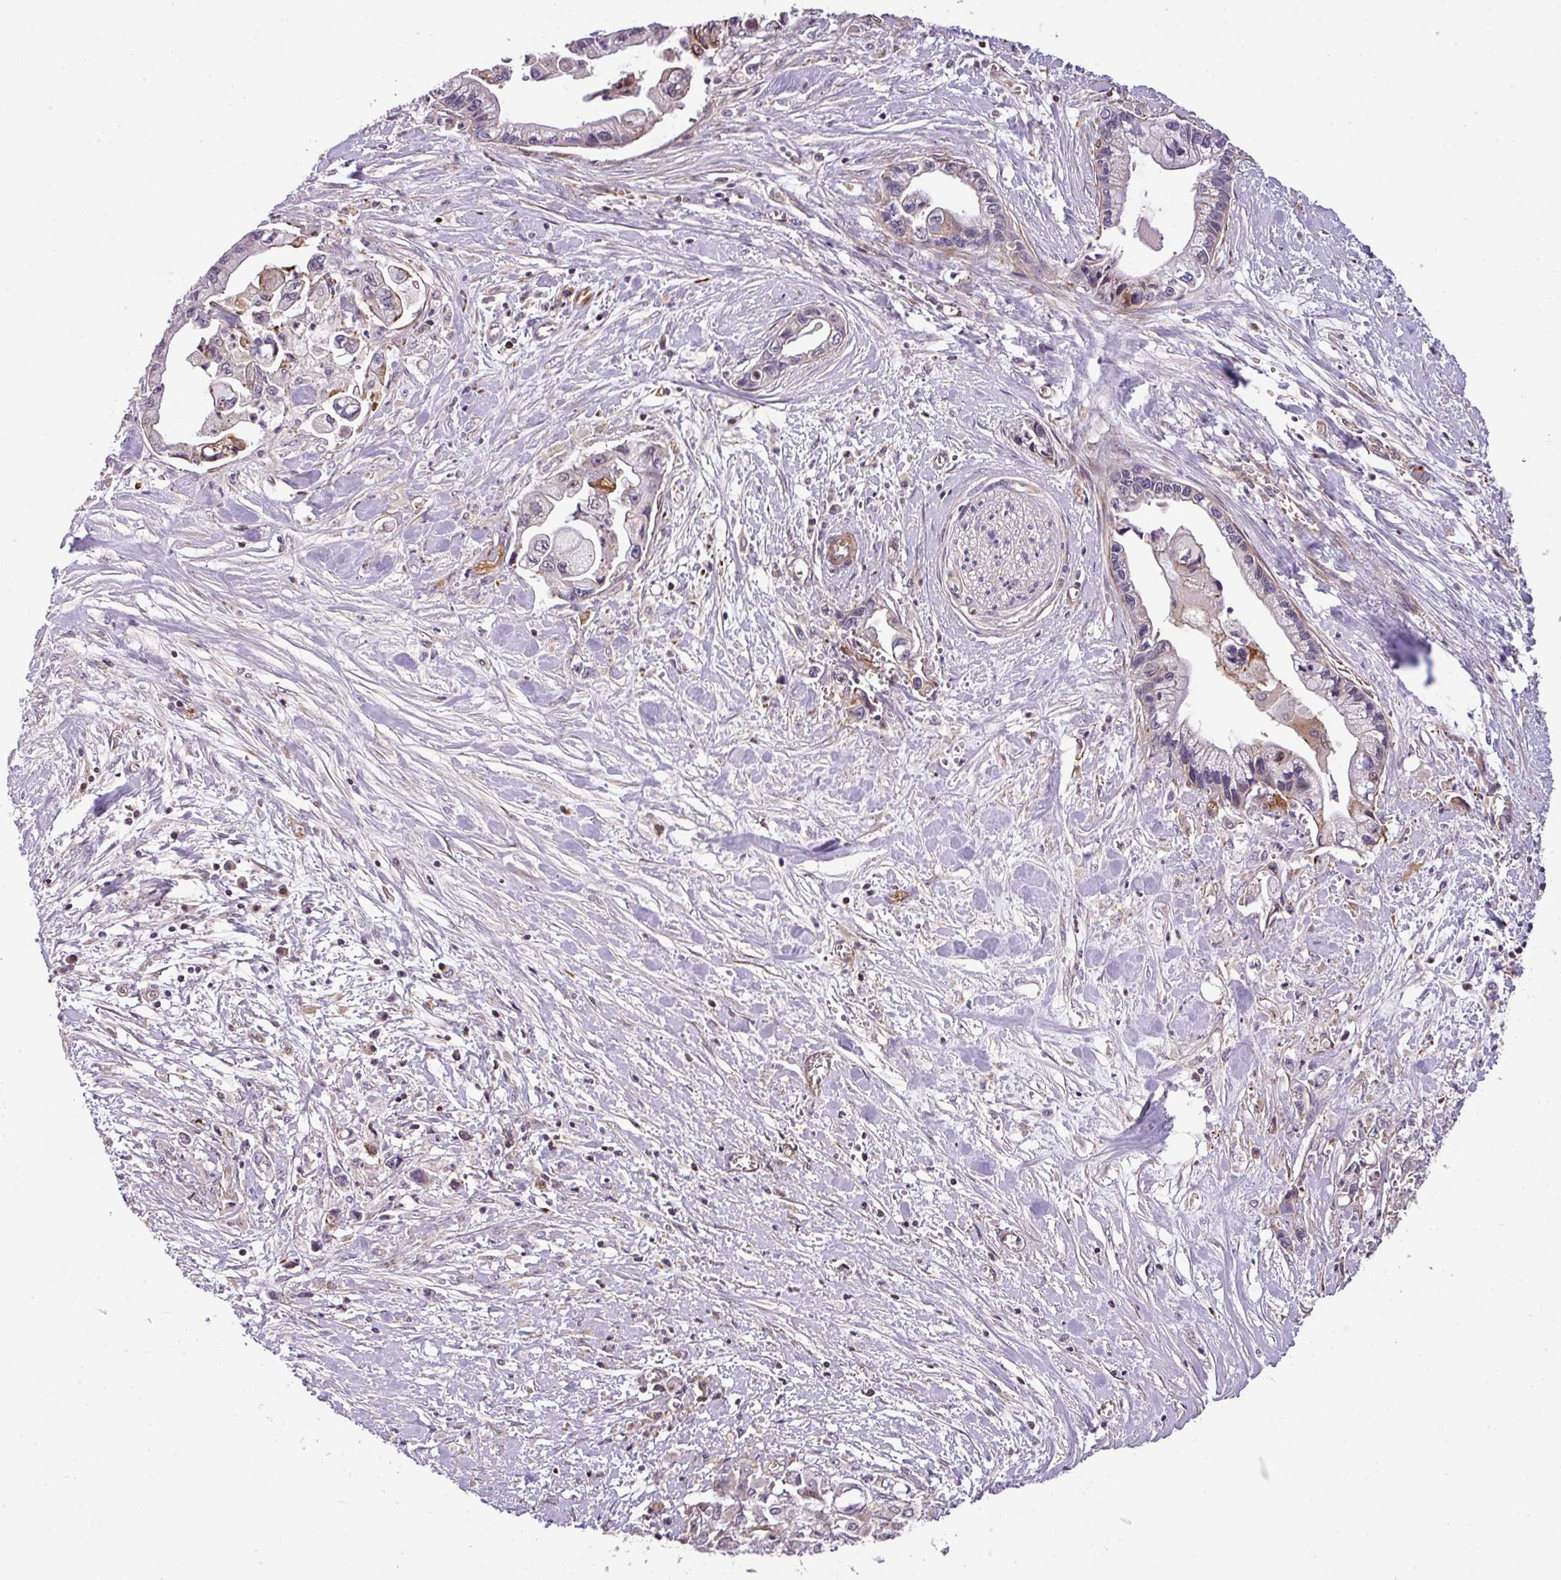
{"staining": {"intensity": "negative", "quantity": "none", "location": "none"}, "tissue": "pancreatic cancer", "cell_type": "Tumor cells", "image_type": "cancer", "snomed": [{"axis": "morphology", "description": "Adenocarcinoma, NOS"}, {"axis": "topography", "description": "Pancreas"}], "caption": "This is an immunohistochemistry histopathology image of human pancreatic adenocarcinoma. There is no expression in tumor cells.", "gene": "CASS4", "patient": {"sex": "male", "age": 61}}